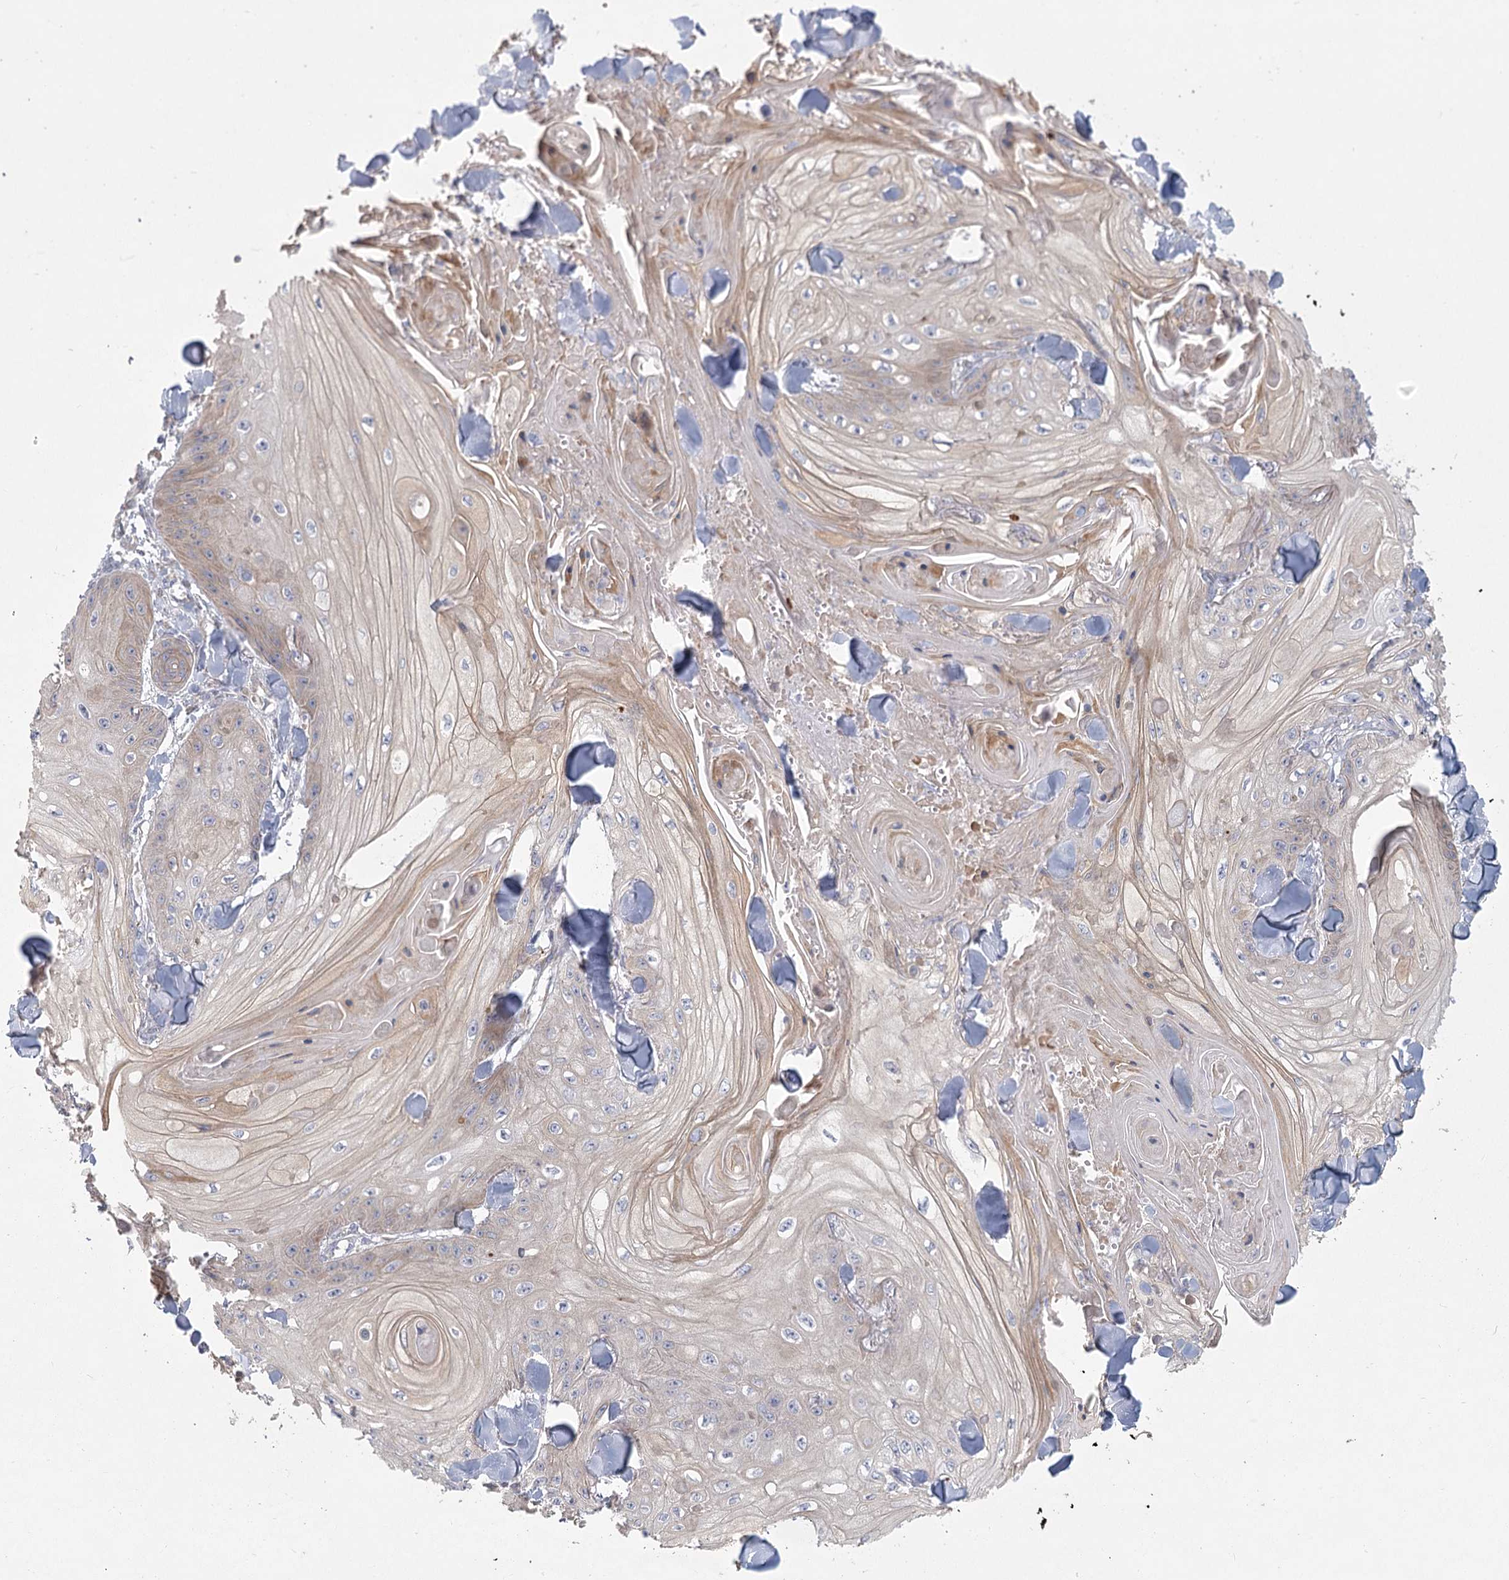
{"staining": {"intensity": "negative", "quantity": "none", "location": "none"}, "tissue": "skin cancer", "cell_type": "Tumor cells", "image_type": "cancer", "snomed": [{"axis": "morphology", "description": "Squamous cell carcinoma, NOS"}, {"axis": "topography", "description": "Skin"}], "caption": "Squamous cell carcinoma (skin) was stained to show a protein in brown. There is no significant positivity in tumor cells.", "gene": "CNTLN", "patient": {"sex": "male", "age": 74}}